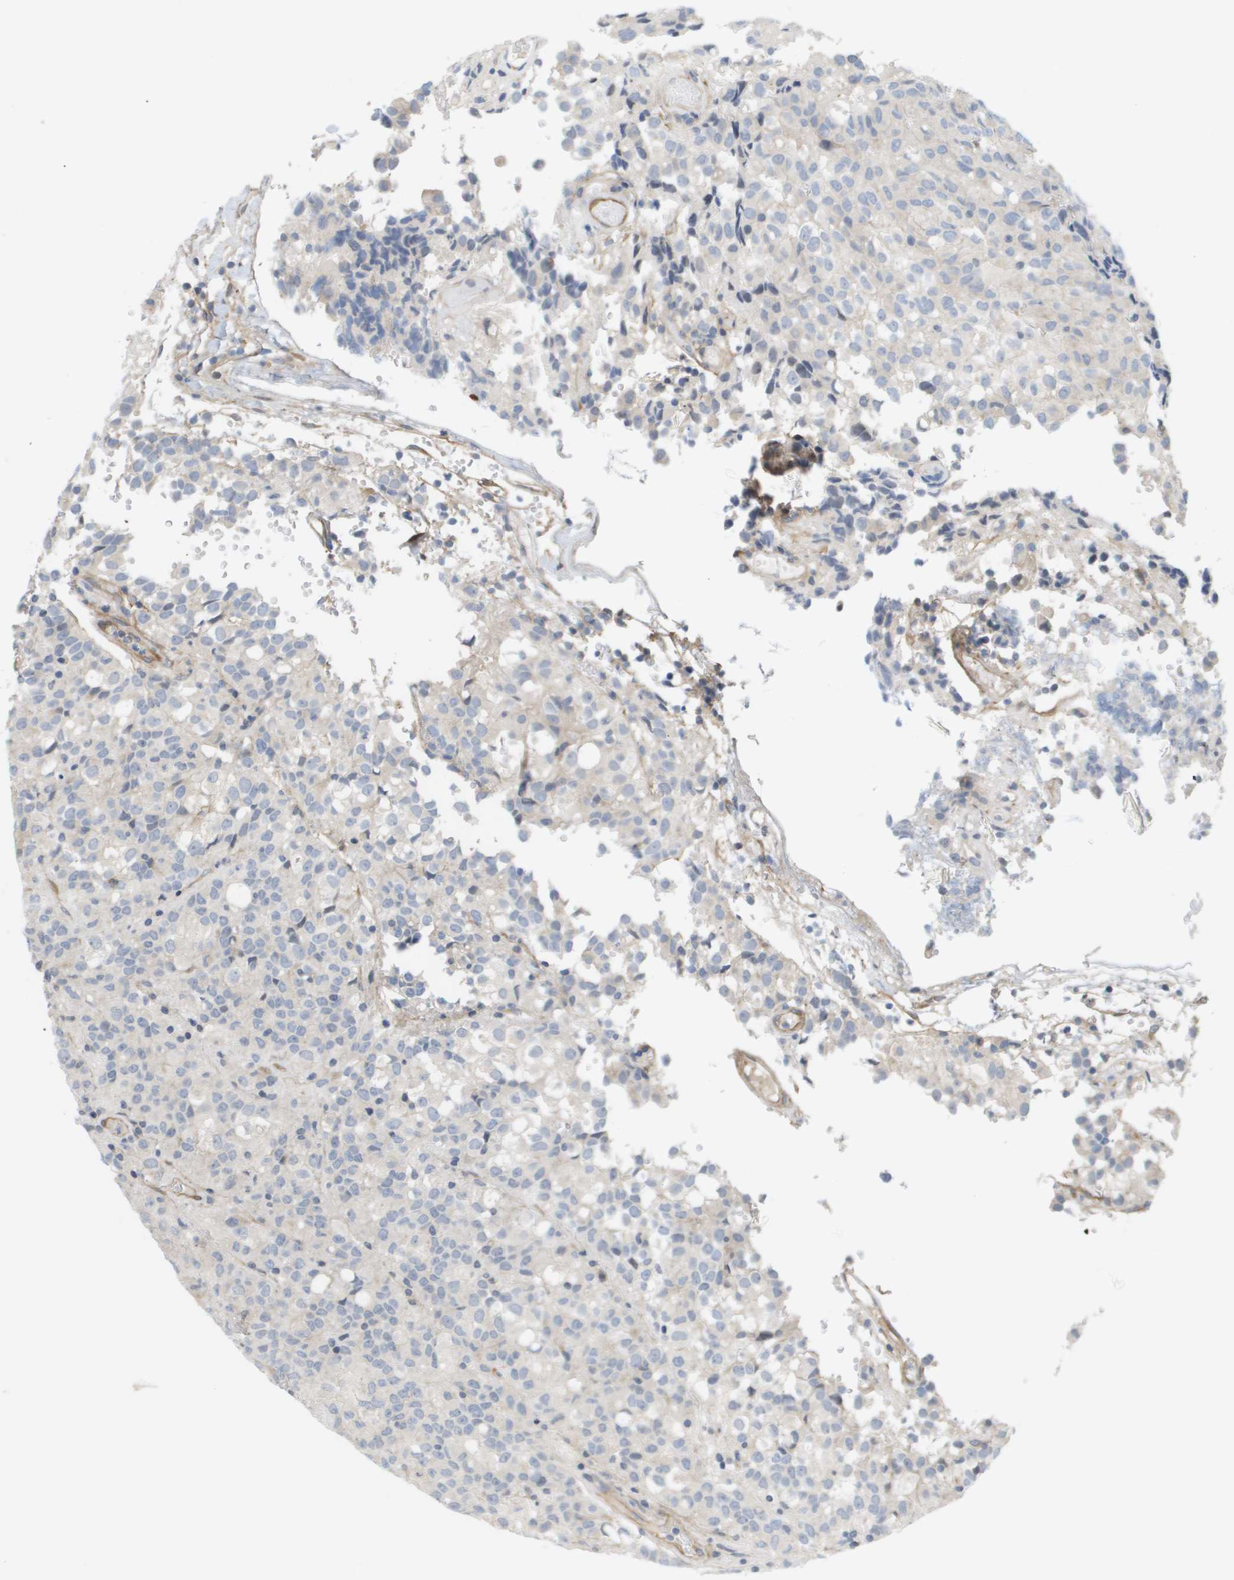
{"staining": {"intensity": "negative", "quantity": "none", "location": "none"}, "tissue": "glioma", "cell_type": "Tumor cells", "image_type": "cancer", "snomed": [{"axis": "morphology", "description": "Glioma, malignant, High grade"}, {"axis": "topography", "description": "Brain"}], "caption": "The image exhibits no staining of tumor cells in high-grade glioma (malignant). (Brightfield microscopy of DAB (3,3'-diaminobenzidine) IHC at high magnification).", "gene": "MARCHF8", "patient": {"sex": "male", "age": 32}}